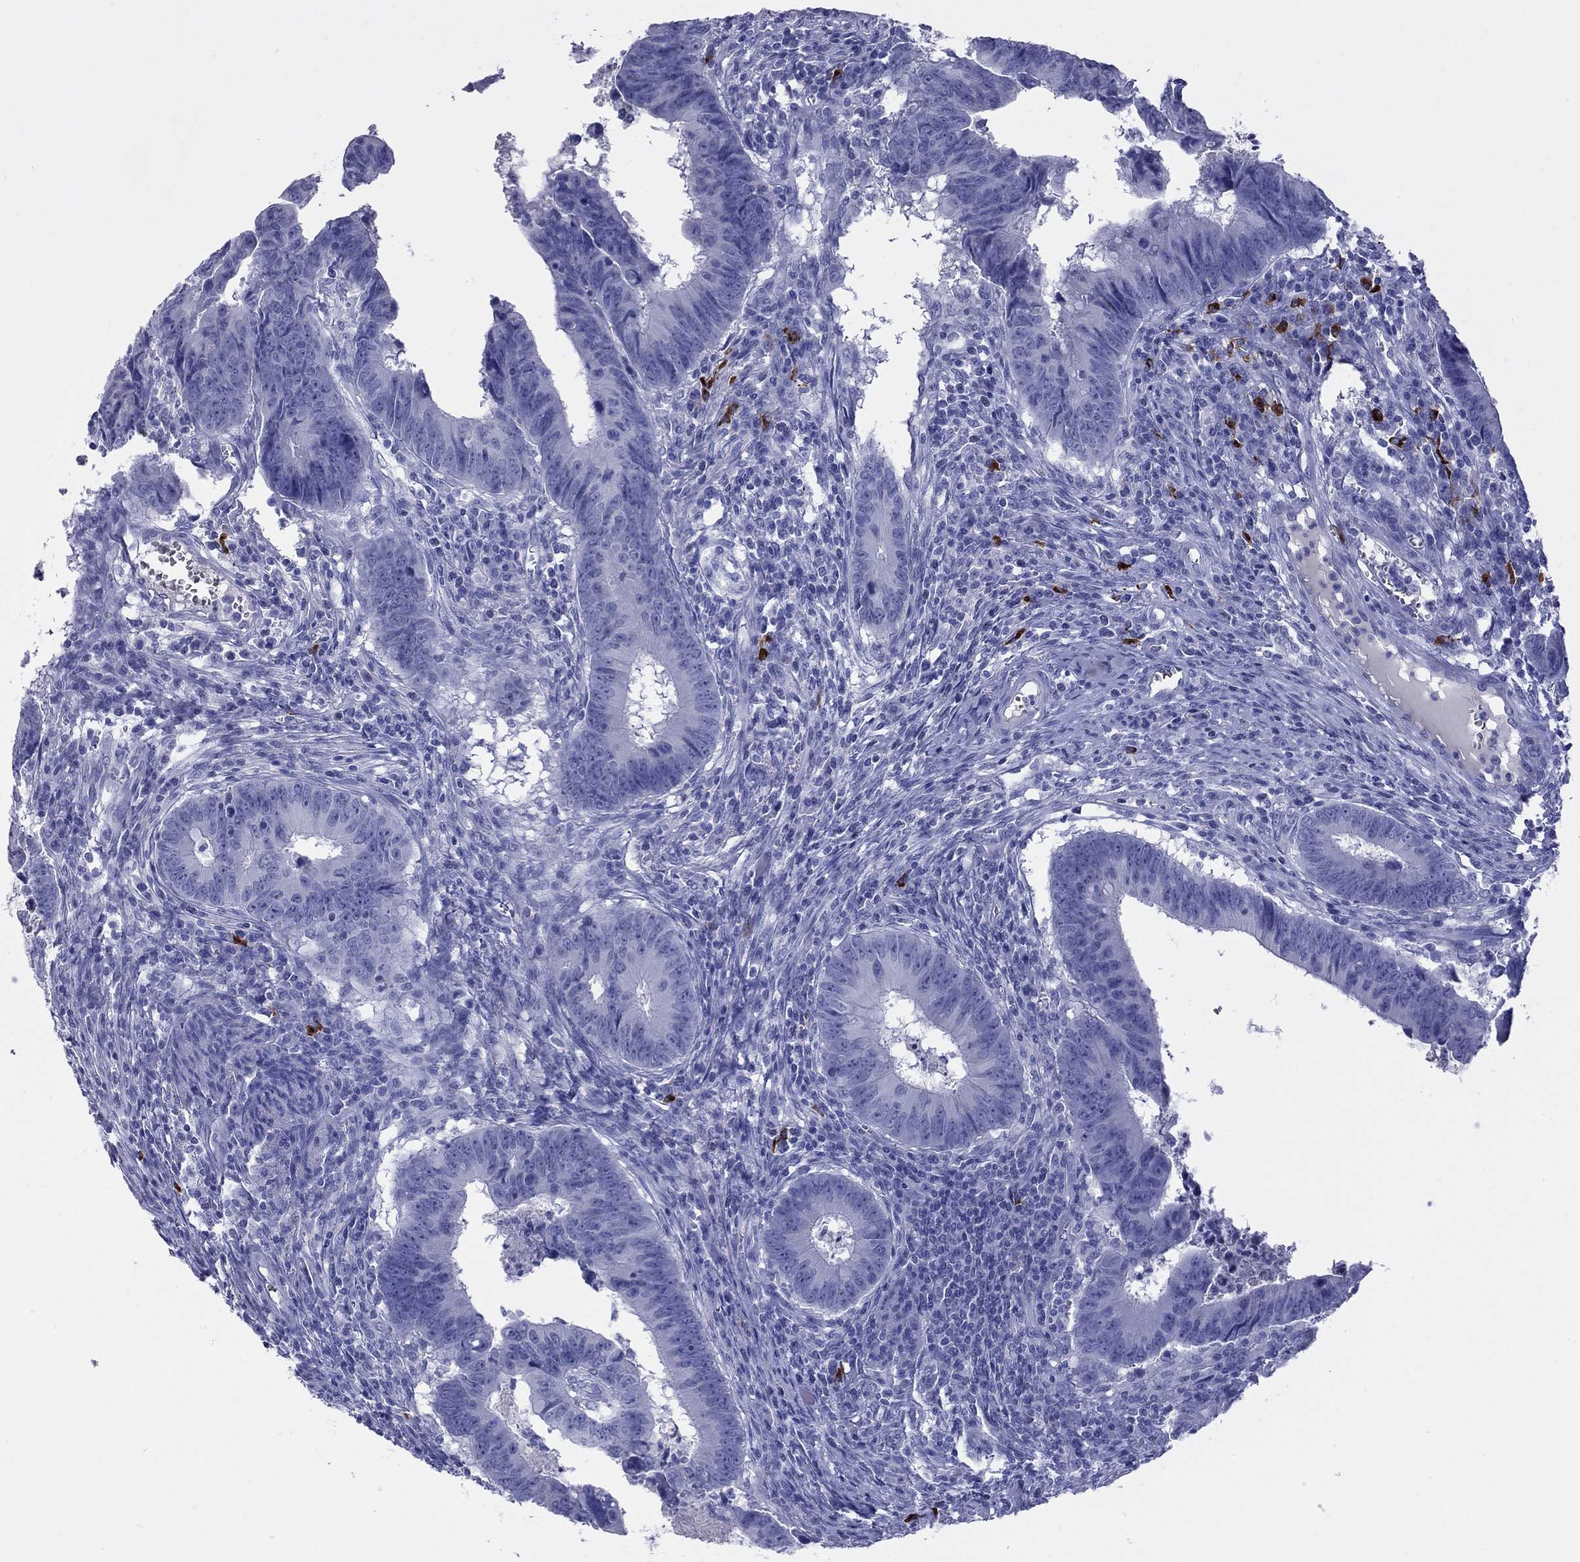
{"staining": {"intensity": "negative", "quantity": "none", "location": "none"}, "tissue": "colorectal cancer", "cell_type": "Tumor cells", "image_type": "cancer", "snomed": [{"axis": "morphology", "description": "Adenocarcinoma, NOS"}, {"axis": "topography", "description": "Colon"}], "caption": "The photomicrograph shows no significant expression in tumor cells of colorectal adenocarcinoma.", "gene": "KLRG1", "patient": {"sex": "female", "age": 87}}